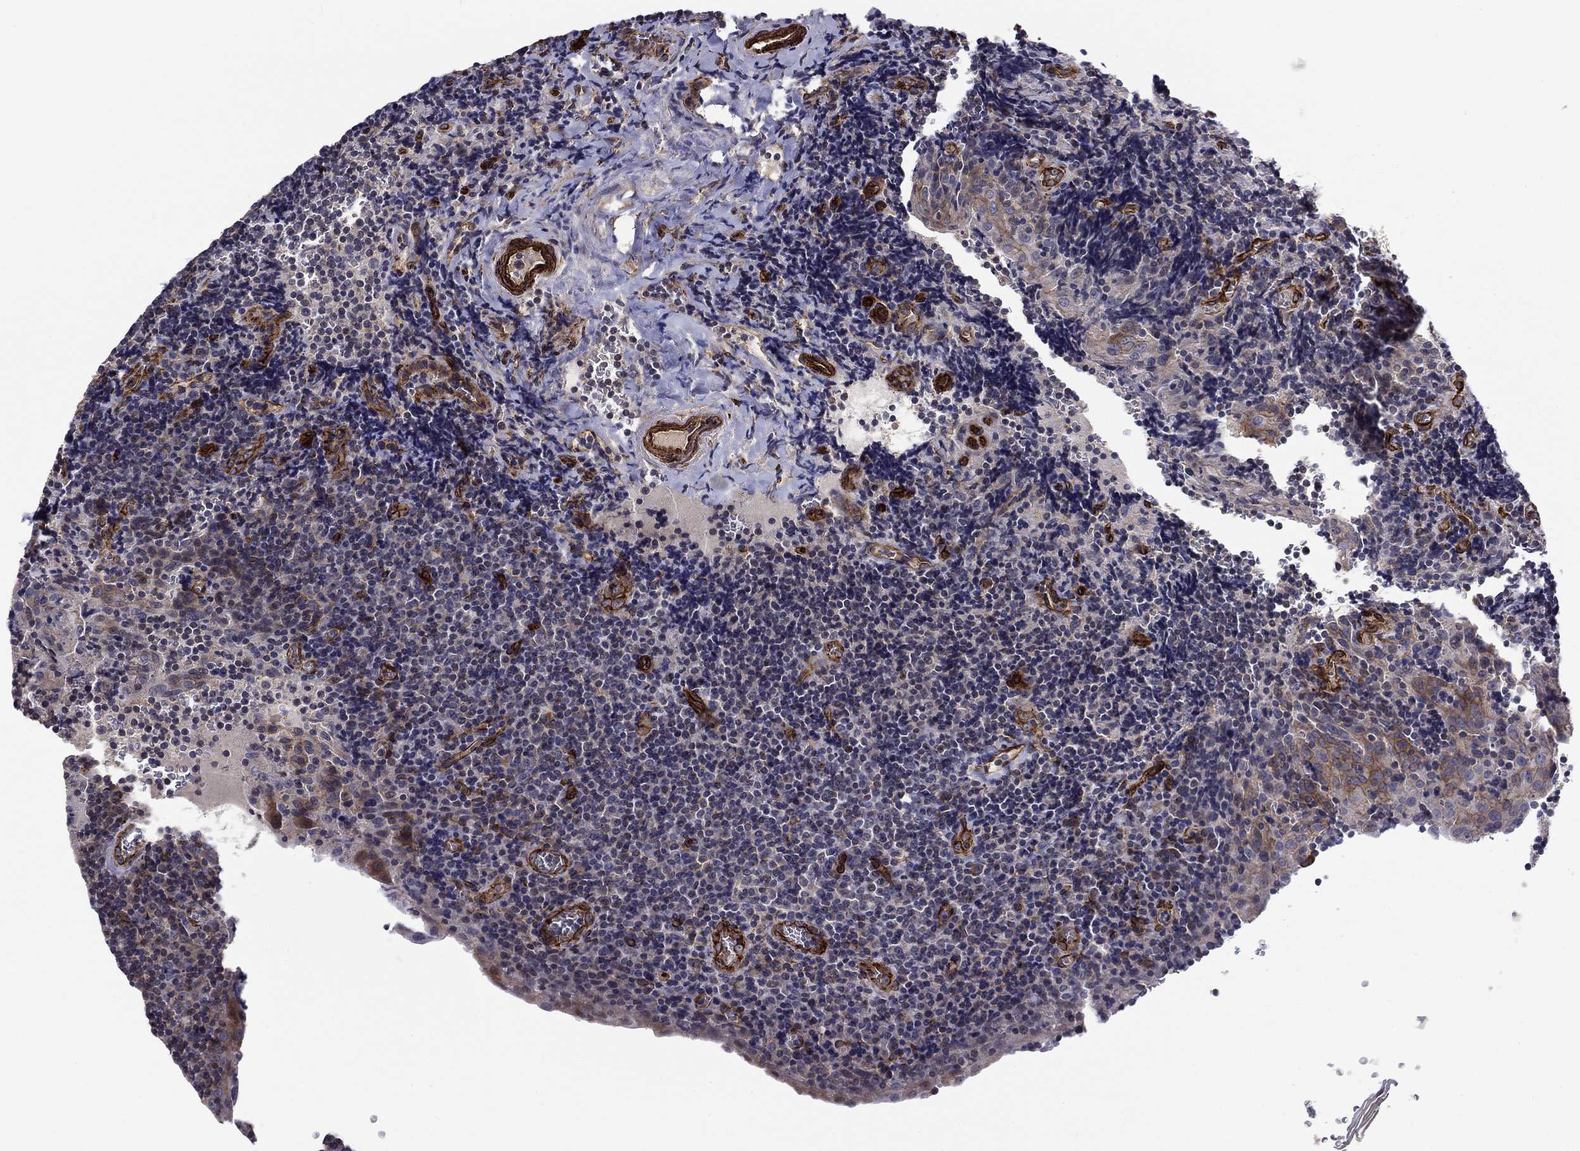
{"staining": {"intensity": "negative", "quantity": "none", "location": "none"}, "tissue": "tonsil", "cell_type": "Germinal center cells", "image_type": "normal", "snomed": [{"axis": "morphology", "description": "Normal tissue, NOS"}, {"axis": "morphology", "description": "Inflammation, NOS"}, {"axis": "topography", "description": "Tonsil"}], "caption": "An image of human tonsil is negative for staining in germinal center cells. The staining is performed using DAB brown chromogen with nuclei counter-stained in using hematoxylin.", "gene": "SYNC", "patient": {"sex": "female", "age": 31}}